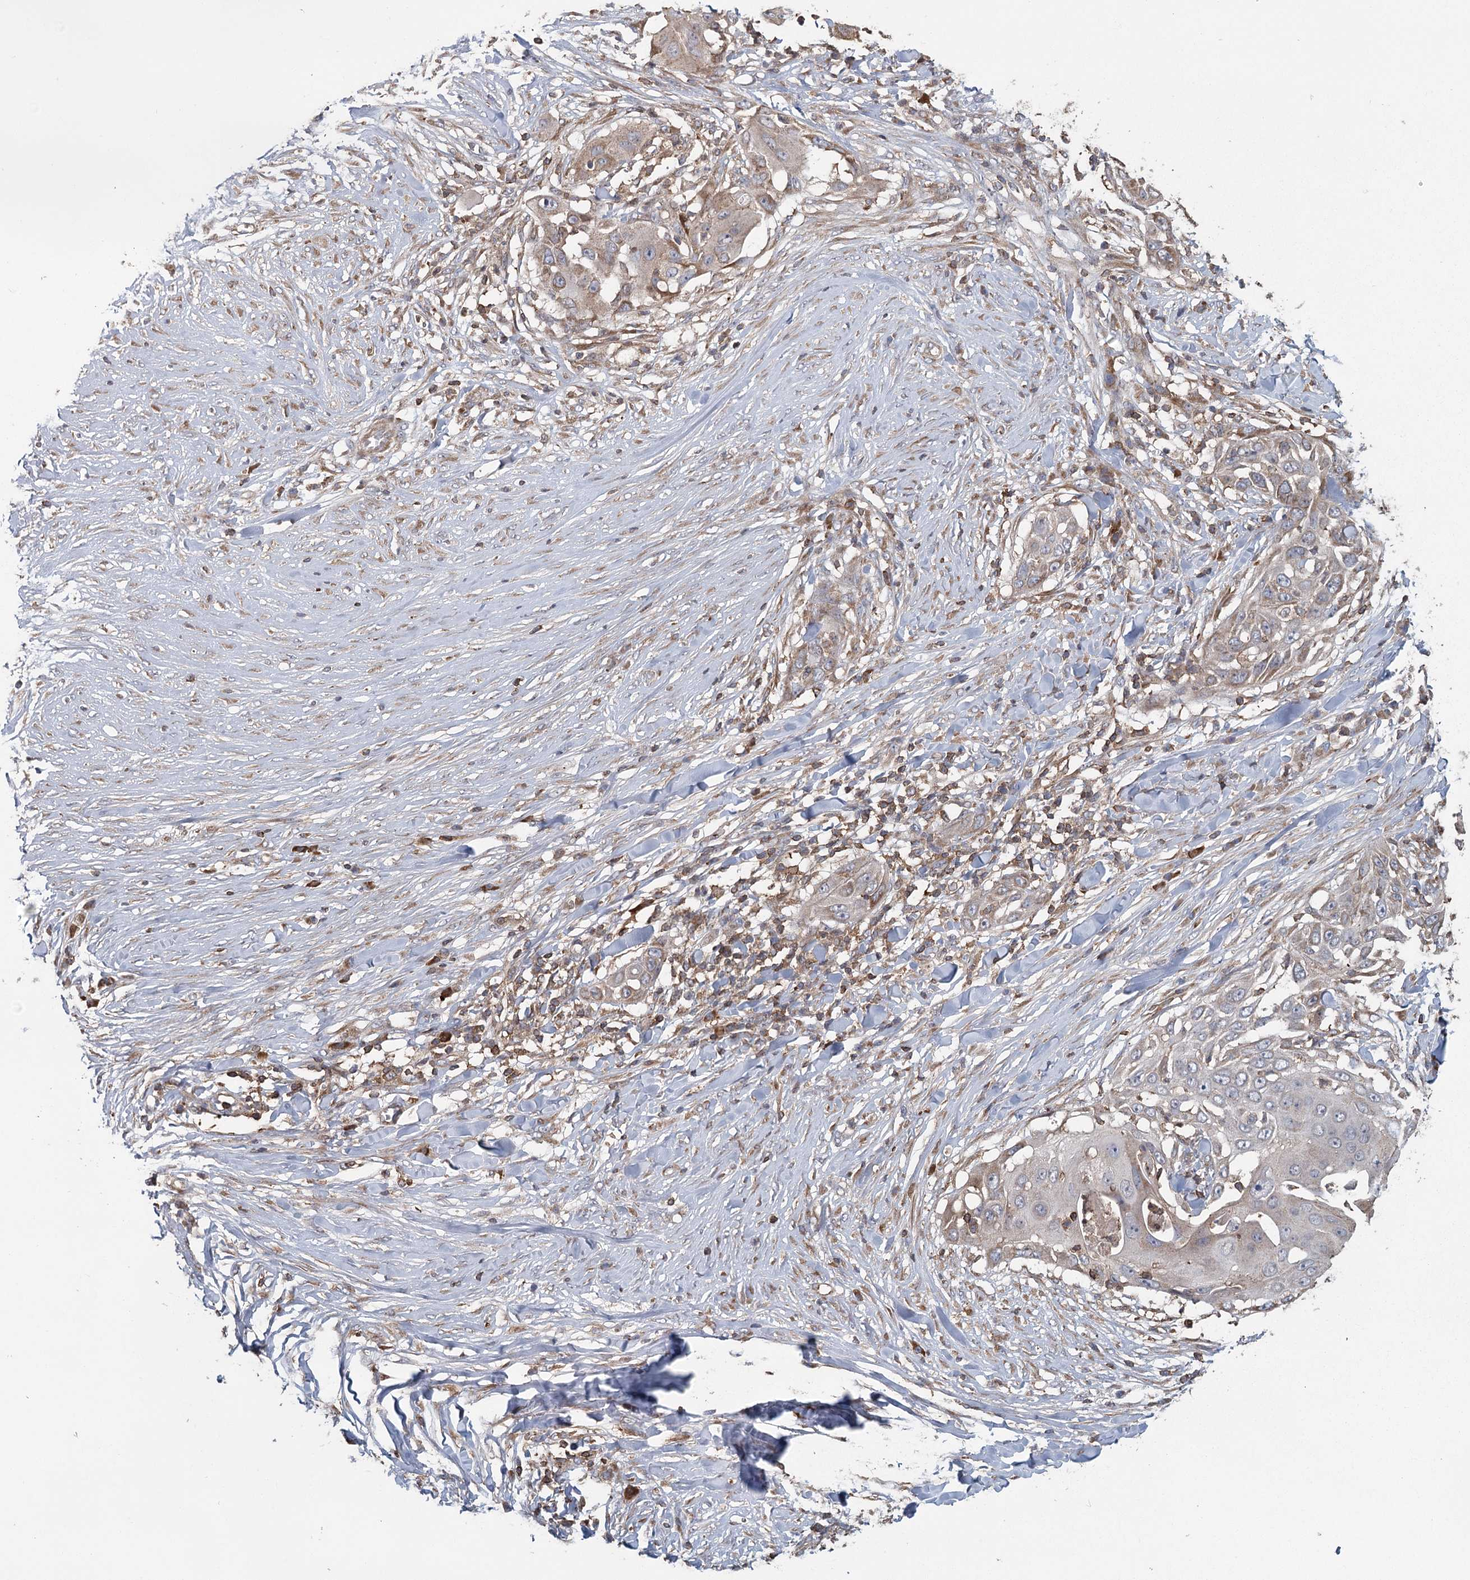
{"staining": {"intensity": "weak", "quantity": "<25%", "location": "cytoplasmic/membranous"}, "tissue": "skin cancer", "cell_type": "Tumor cells", "image_type": "cancer", "snomed": [{"axis": "morphology", "description": "Squamous cell carcinoma, NOS"}, {"axis": "topography", "description": "Skin"}], "caption": "The IHC histopathology image has no significant expression in tumor cells of skin cancer (squamous cell carcinoma) tissue.", "gene": "PLEKHA7", "patient": {"sex": "female", "age": 44}}